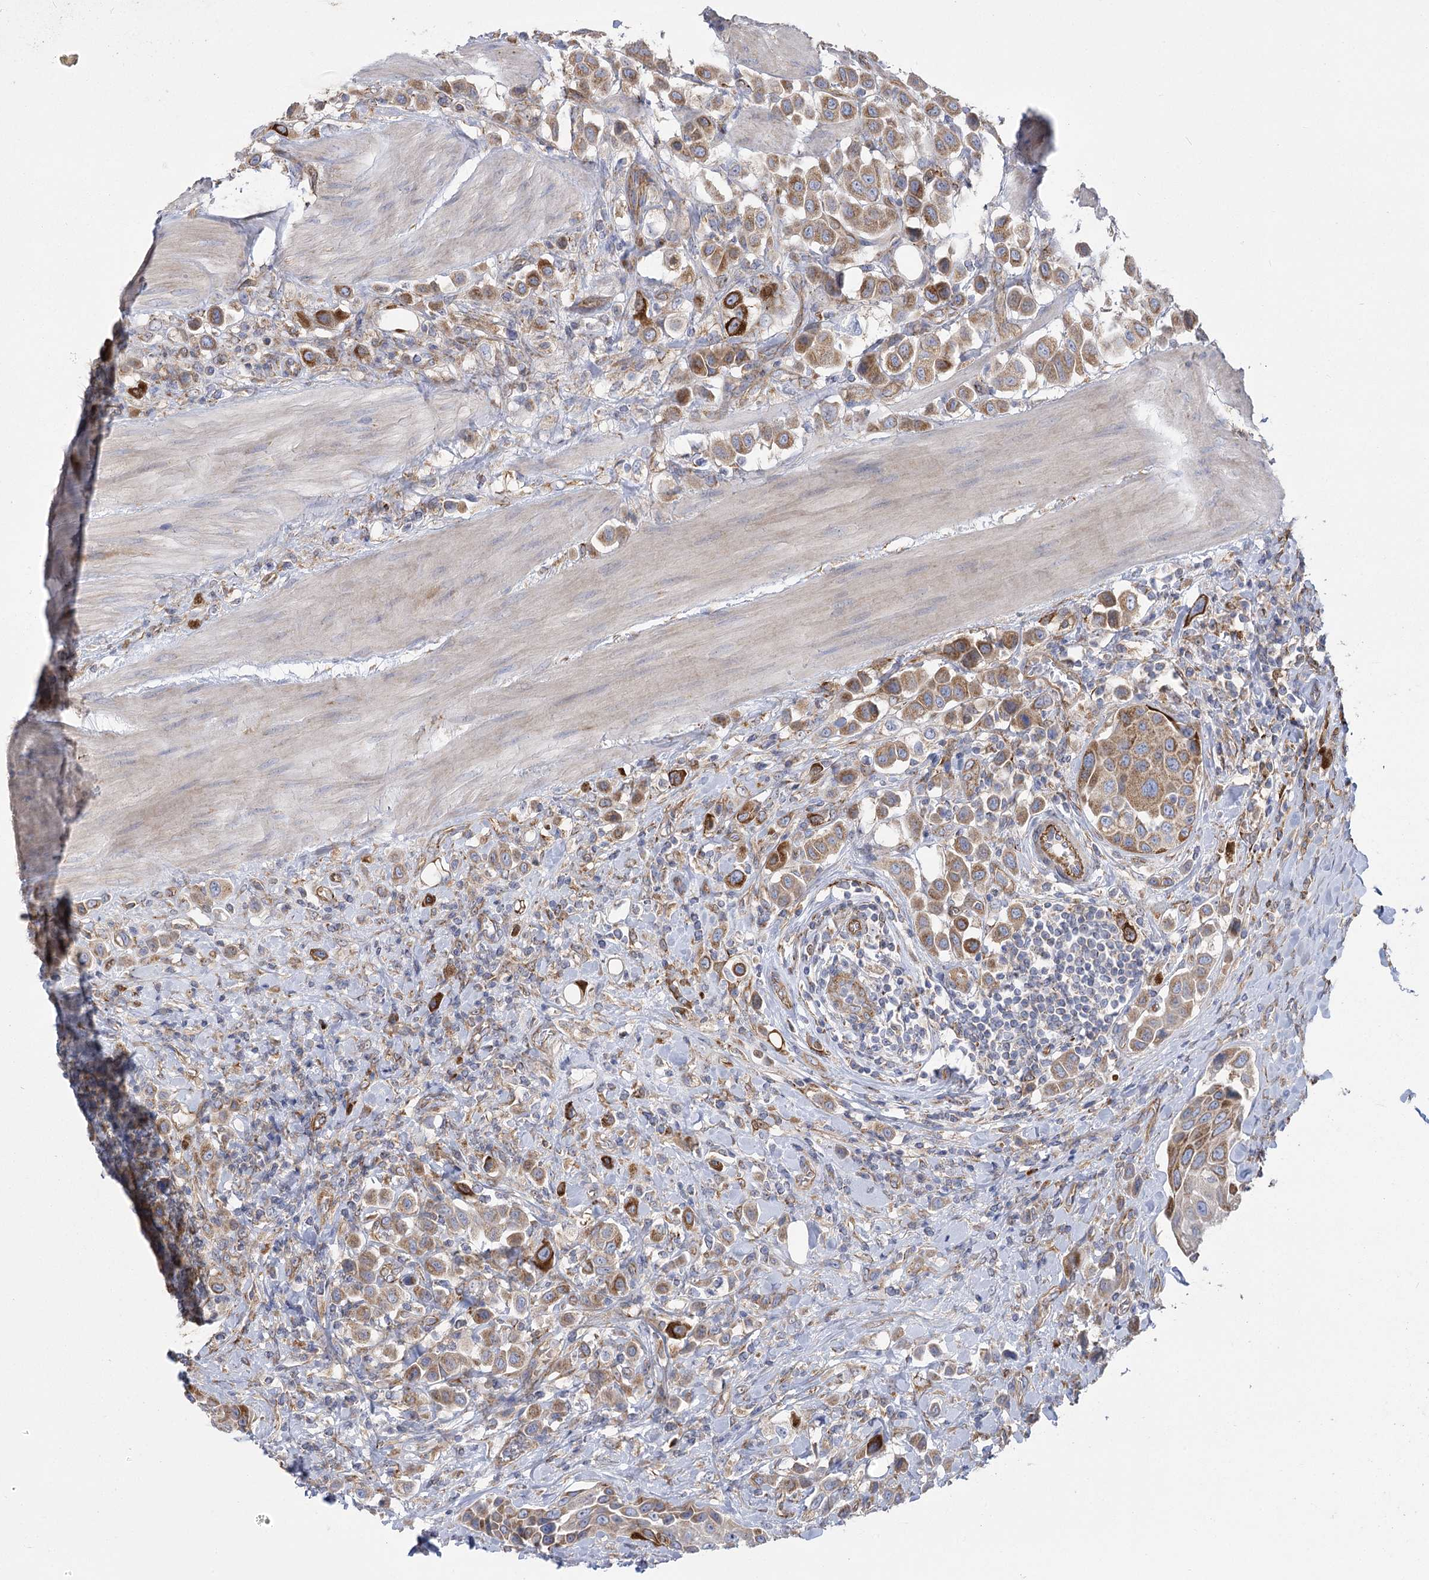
{"staining": {"intensity": "moderate", "quantity": ">75%", "location": "cytoplasmic/membranous"}, "tissue": "urothelial cancer", "cell_type": "Tumor cells", "image_type": "cancer", "snomed": [{"axis": "morphology", "description": "Urothelial carcinoma, High grade"}, {"axis": "topography", "description": "Urinary bladder"}], "caption": "An immunohistochemistry (IHC) micrograph of neoplastic tissue is shown. Protein staining in brown shows moderate cytoplasmic/membranous positivity in urothelial carcinoma (high-grade) within tumor cells.", "gene": "RMDN2", "patient": {"sex": "male", "age": 50}}